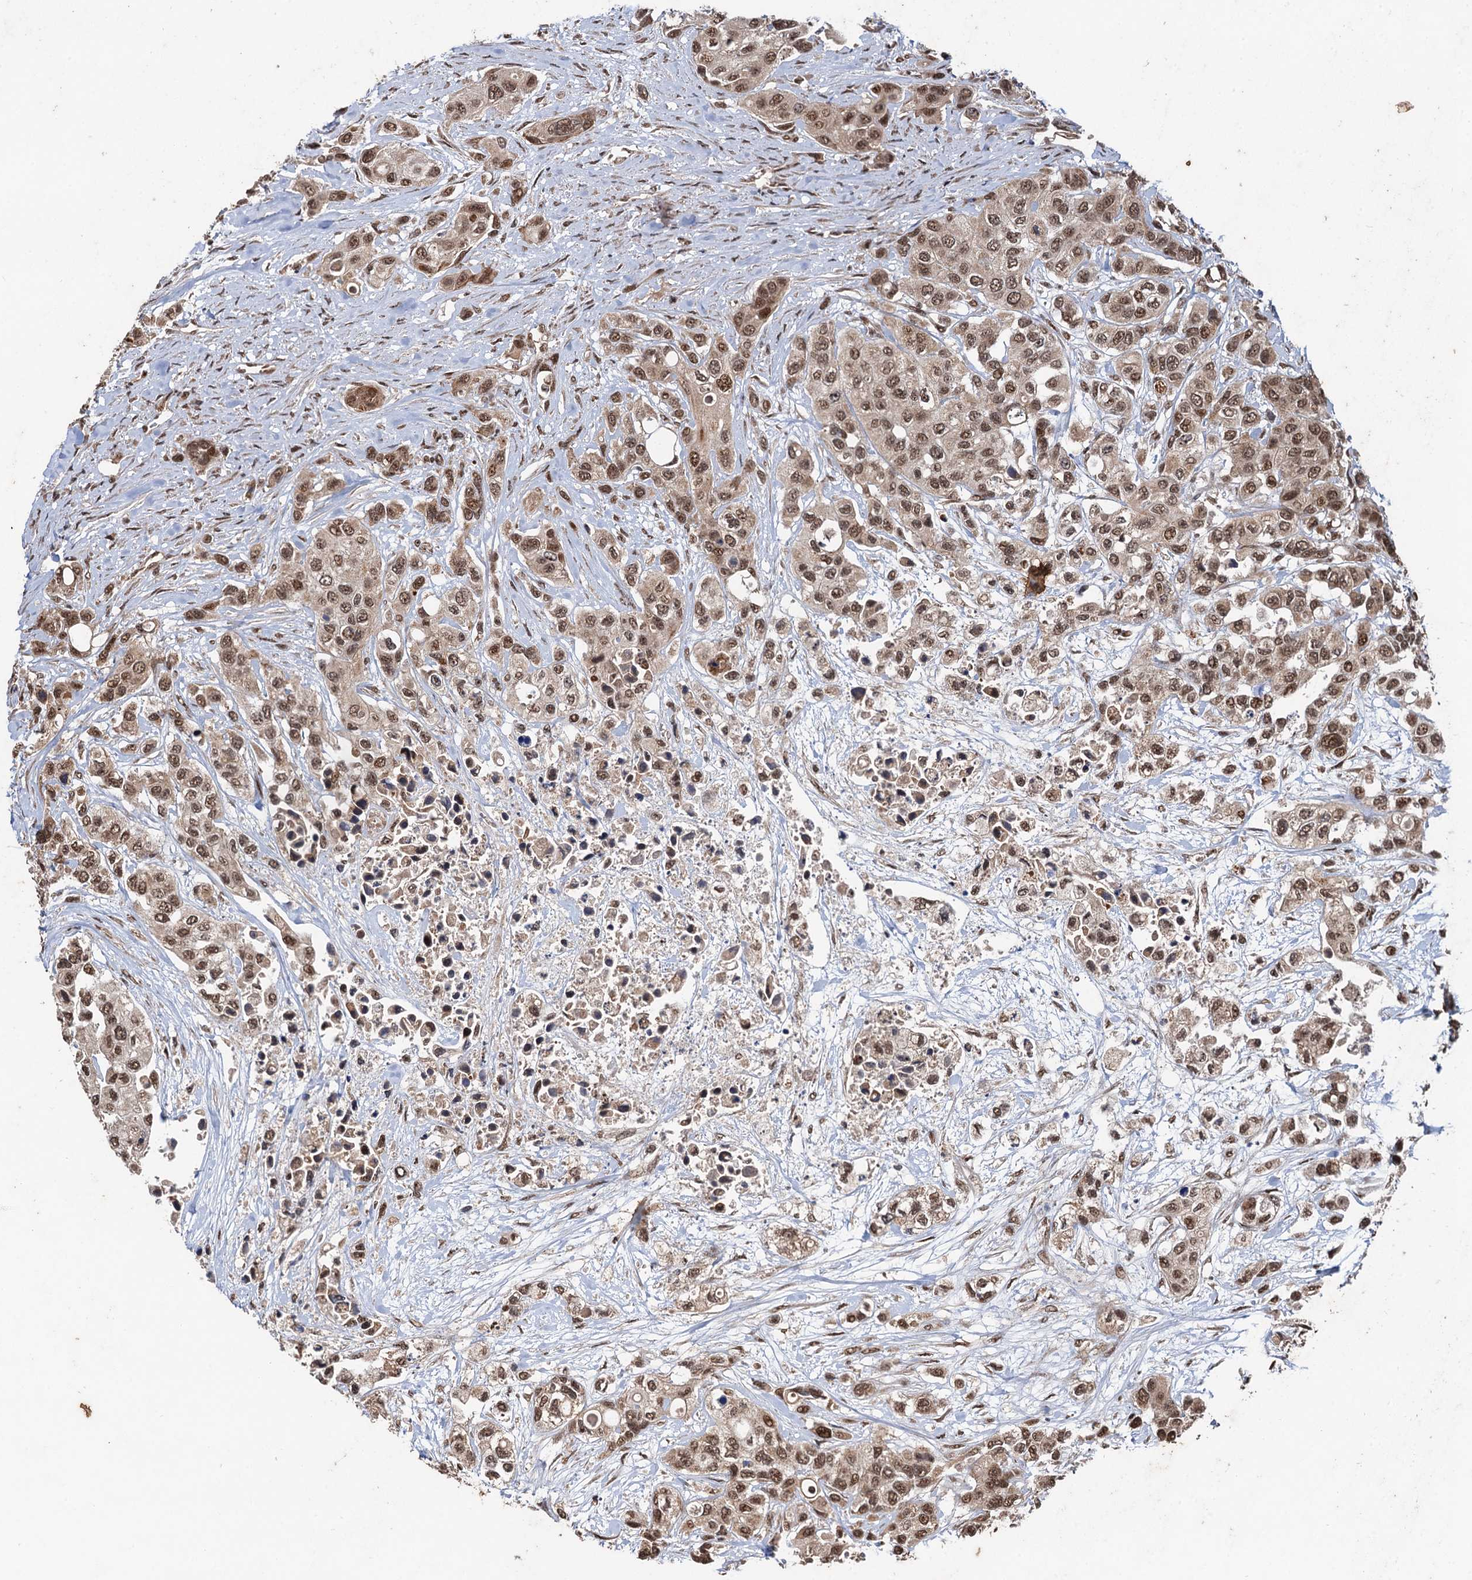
{"staining": {"intensity": "moderate", "quantity": ">75%", "location": "nuclear"}, "tissue": "urothelial cancer", "cell_type": "Tumor cells", "image_type": "cancer", "snomed": [{"axis": "morphology", "description": "Normal tissue, NOS"}, {"axis": "morphology", "description": "Urothelial carcinoma, High grade"}, {"axis": "topography", "description": "Vascular tissue"}, {"axis": "topography", "description": "Urinary bladder"}], "caption": "About >75% of tumor cells in urothelial cancer demonstrate moderate nuclear protein staining as visualized by brown immunohistochemical staining.", "gene": "REP15", "patient": {"sex": "female", "age": 56}}